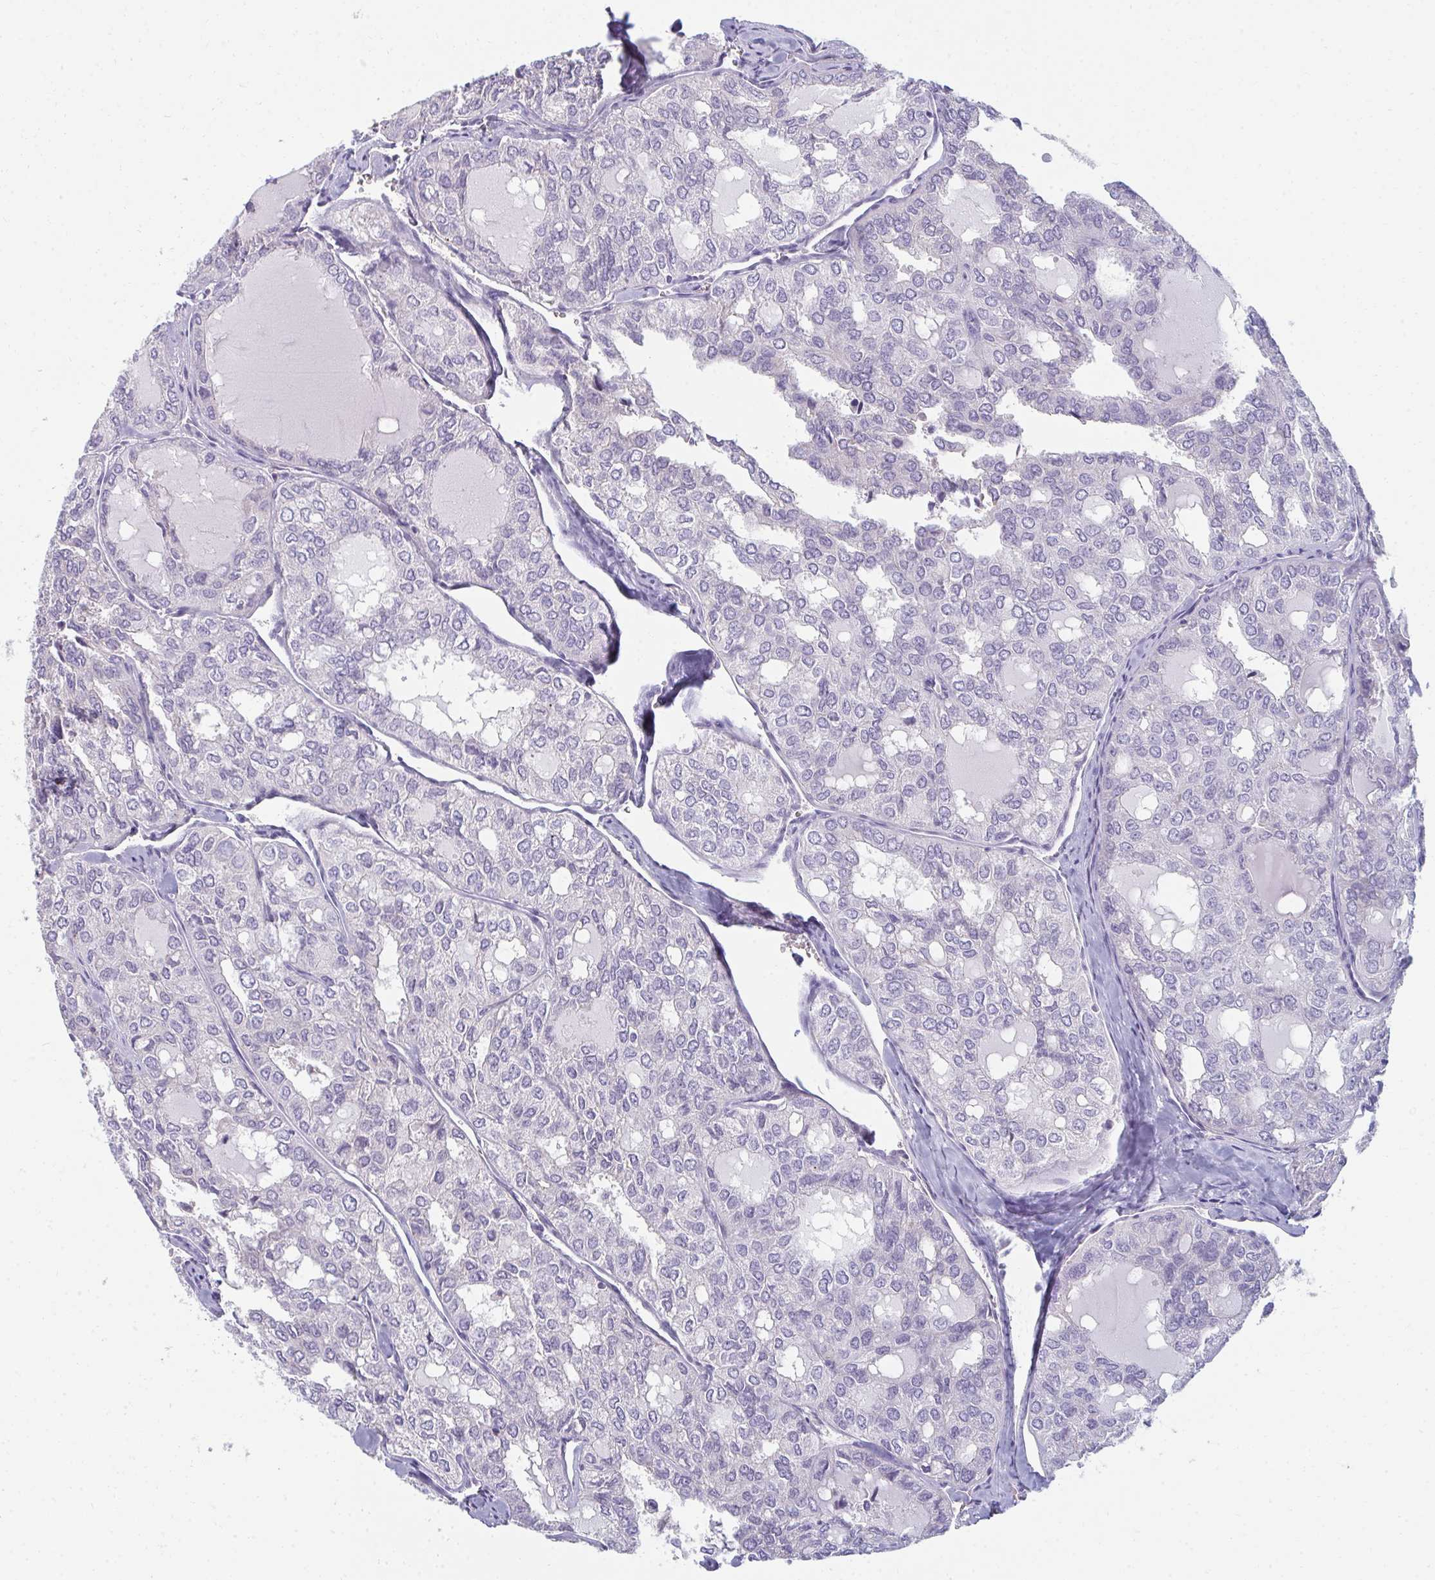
{"staining": {"intensity": "weak", "quantity": "<25%", "location": "cytoplasmic/membranous"}, "tissue": "thyroid cancer", "cell_type": "Tumor cells", "image_type": "cancer", "snomed": [{"axis": "morphology", "description": "Follicular adenoma carcinoma, NOS"}, {"axis": "topography", "description": "Thyroid gland"}], "caption": "High magnification brightfield microscopy of follicular adenoma carcinoma (thyroid) stained with DAB (3,3'-diaminobenzidine) (brown) and counterstained with hematoxylin (blue): tumor cells show no significant staining. (DAB immunohistochemistry, high magnification).", "gene": "EIF1AD", "patient": {"sex": "male", "age": 75}}